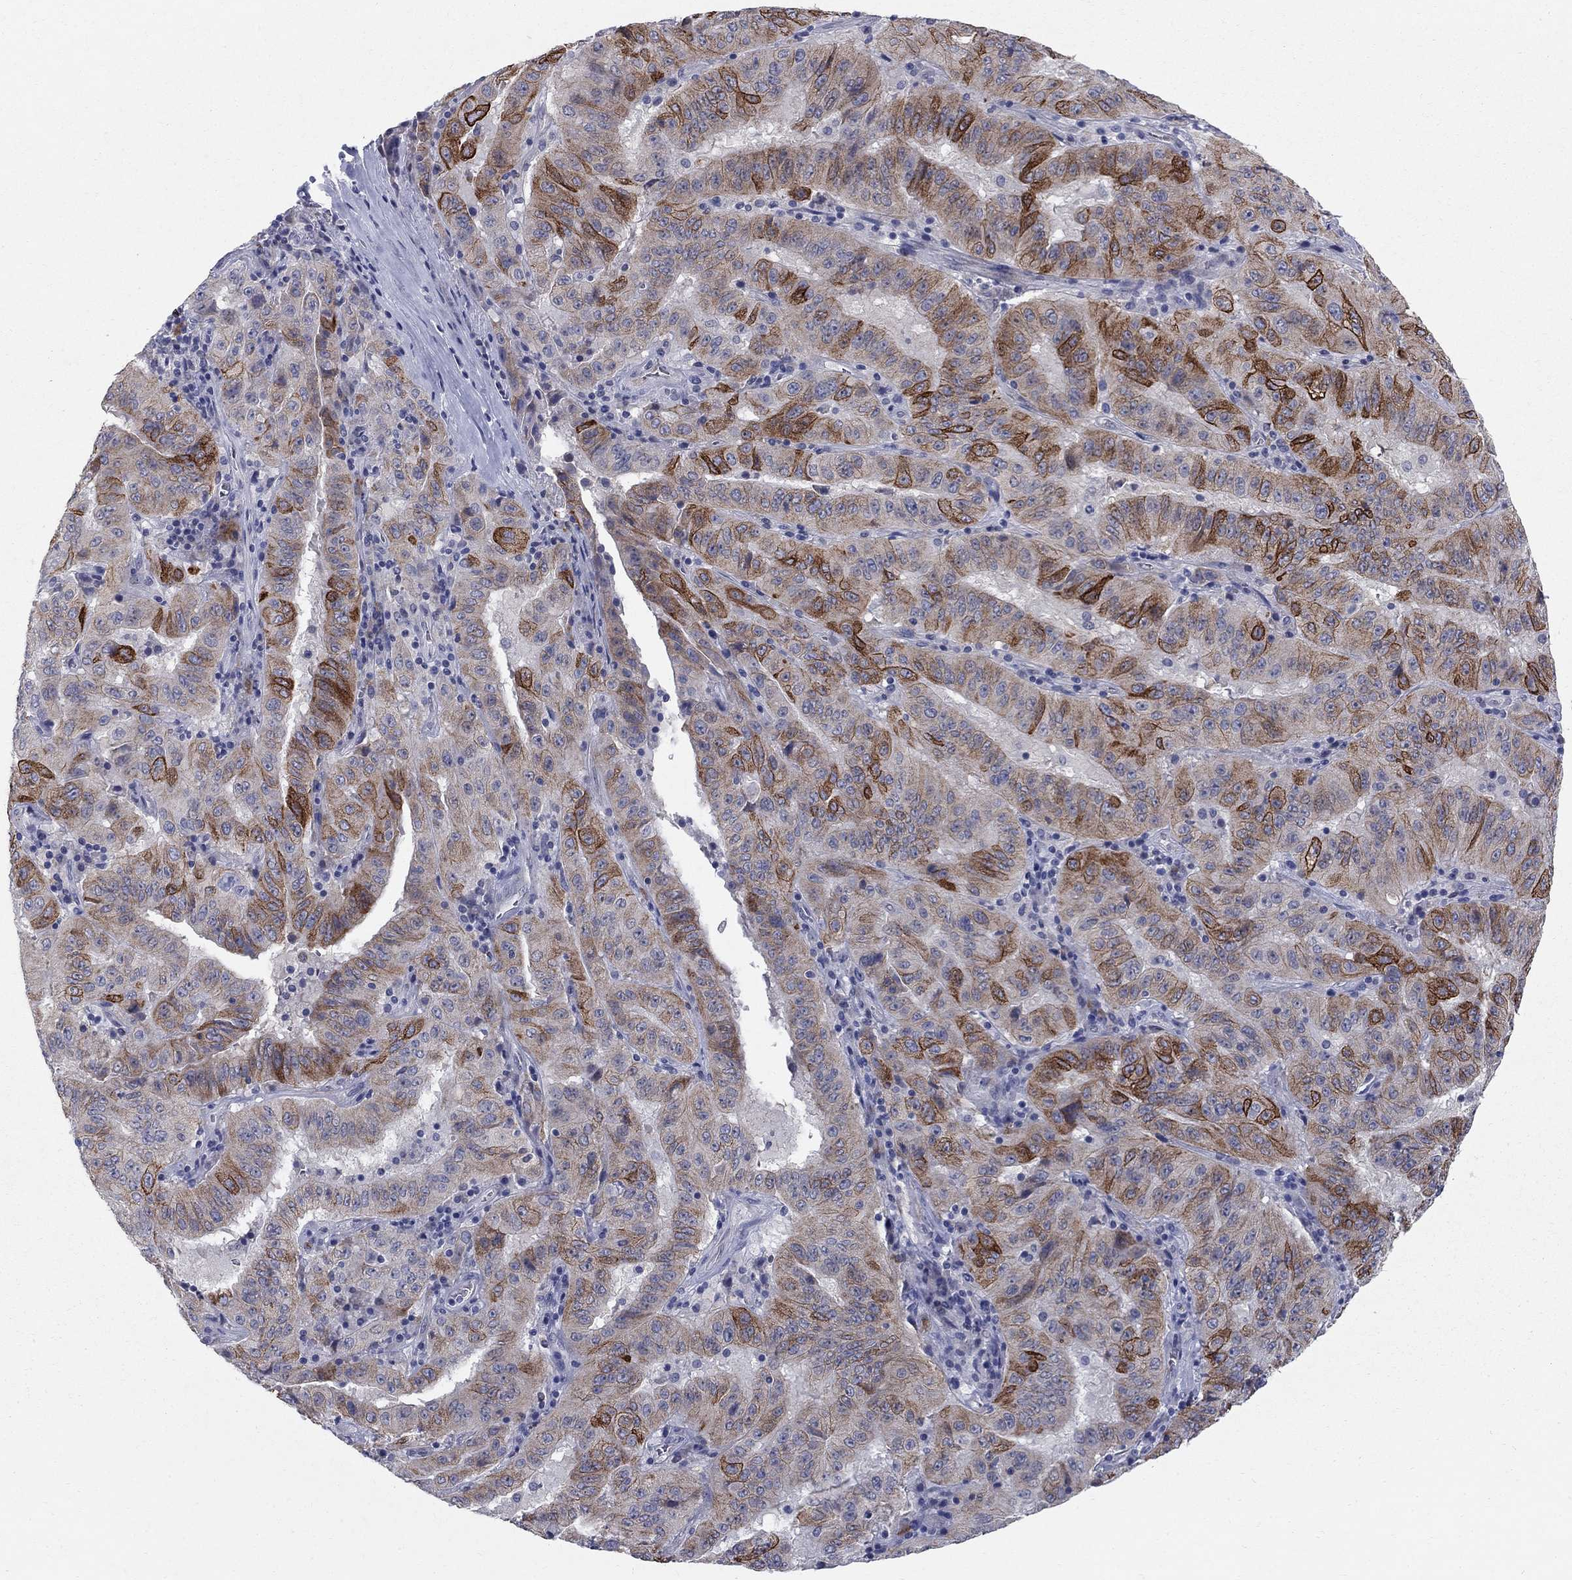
{"staining": {"intensity": "strong", "quantity": "25%-75%", "location": "cytoplasmic/membranous"}, "tissue": "pancreatic cancer", "cell_type": "Tumor cells", "image_type": "cancer", "snomed": [{"axis": "morphology", "description": "Adenocarcinoma, NOS"}, {"axis": "topography", "description": "Pancreas"}], "caption": "An IHC histopathology image of tumor tissue is shown. Protein staining in brown labels strong cytoplasmic/membranous positivity in pancreatic cancer (adenocarcinoma) within tumor cells.", "gene": "NTRK2", "patient": {"sex": "male", "age": 63}}